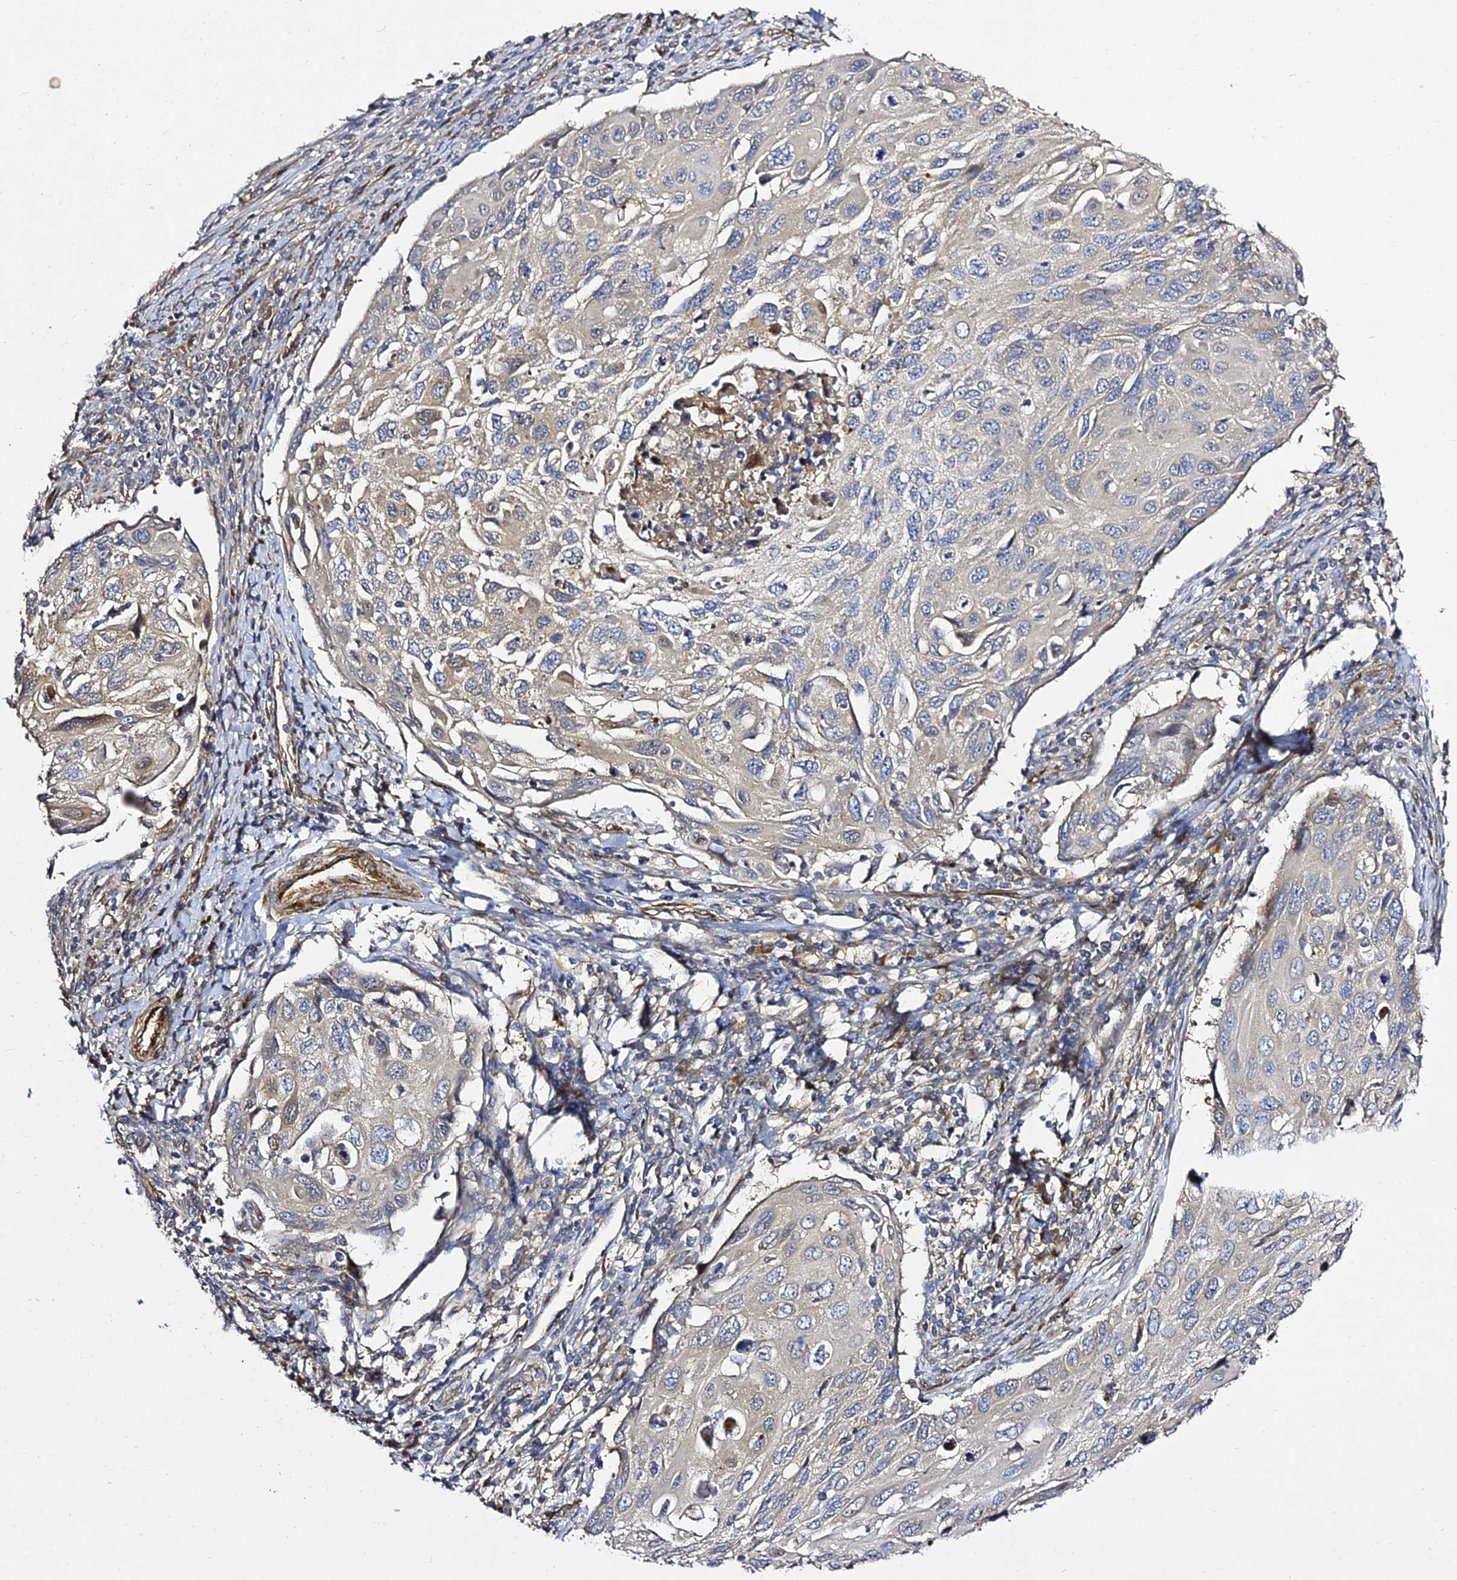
{"staining": {"intensity": "weak", "quantity": "<25%", "location": "cytoplasmic/membranous"}, "tissue": "cervical cancer", "cell_type": "Tumor cells", "image_type": "cancer", "snomed": [{"axis": "morphology", "description": "Squamous cell carcinoma, NOS"}, {"axis": "topography", "description": "Cervix"}], "caption": "High magnification brightfield microscopy of cervical cancer stained with DAB (3,3'-diaminobenzidine) (brown) and counterstained with hematoxylin (blue): tumor cells show no significant positivity. Brightfield microscopy of immunohistochemistry (IHC) stained with DAB (brown) and hematoxylin (blue), captured at high magnification.", "gene": "GRTP1", "patient": {"sex": "female", "age": 70}}